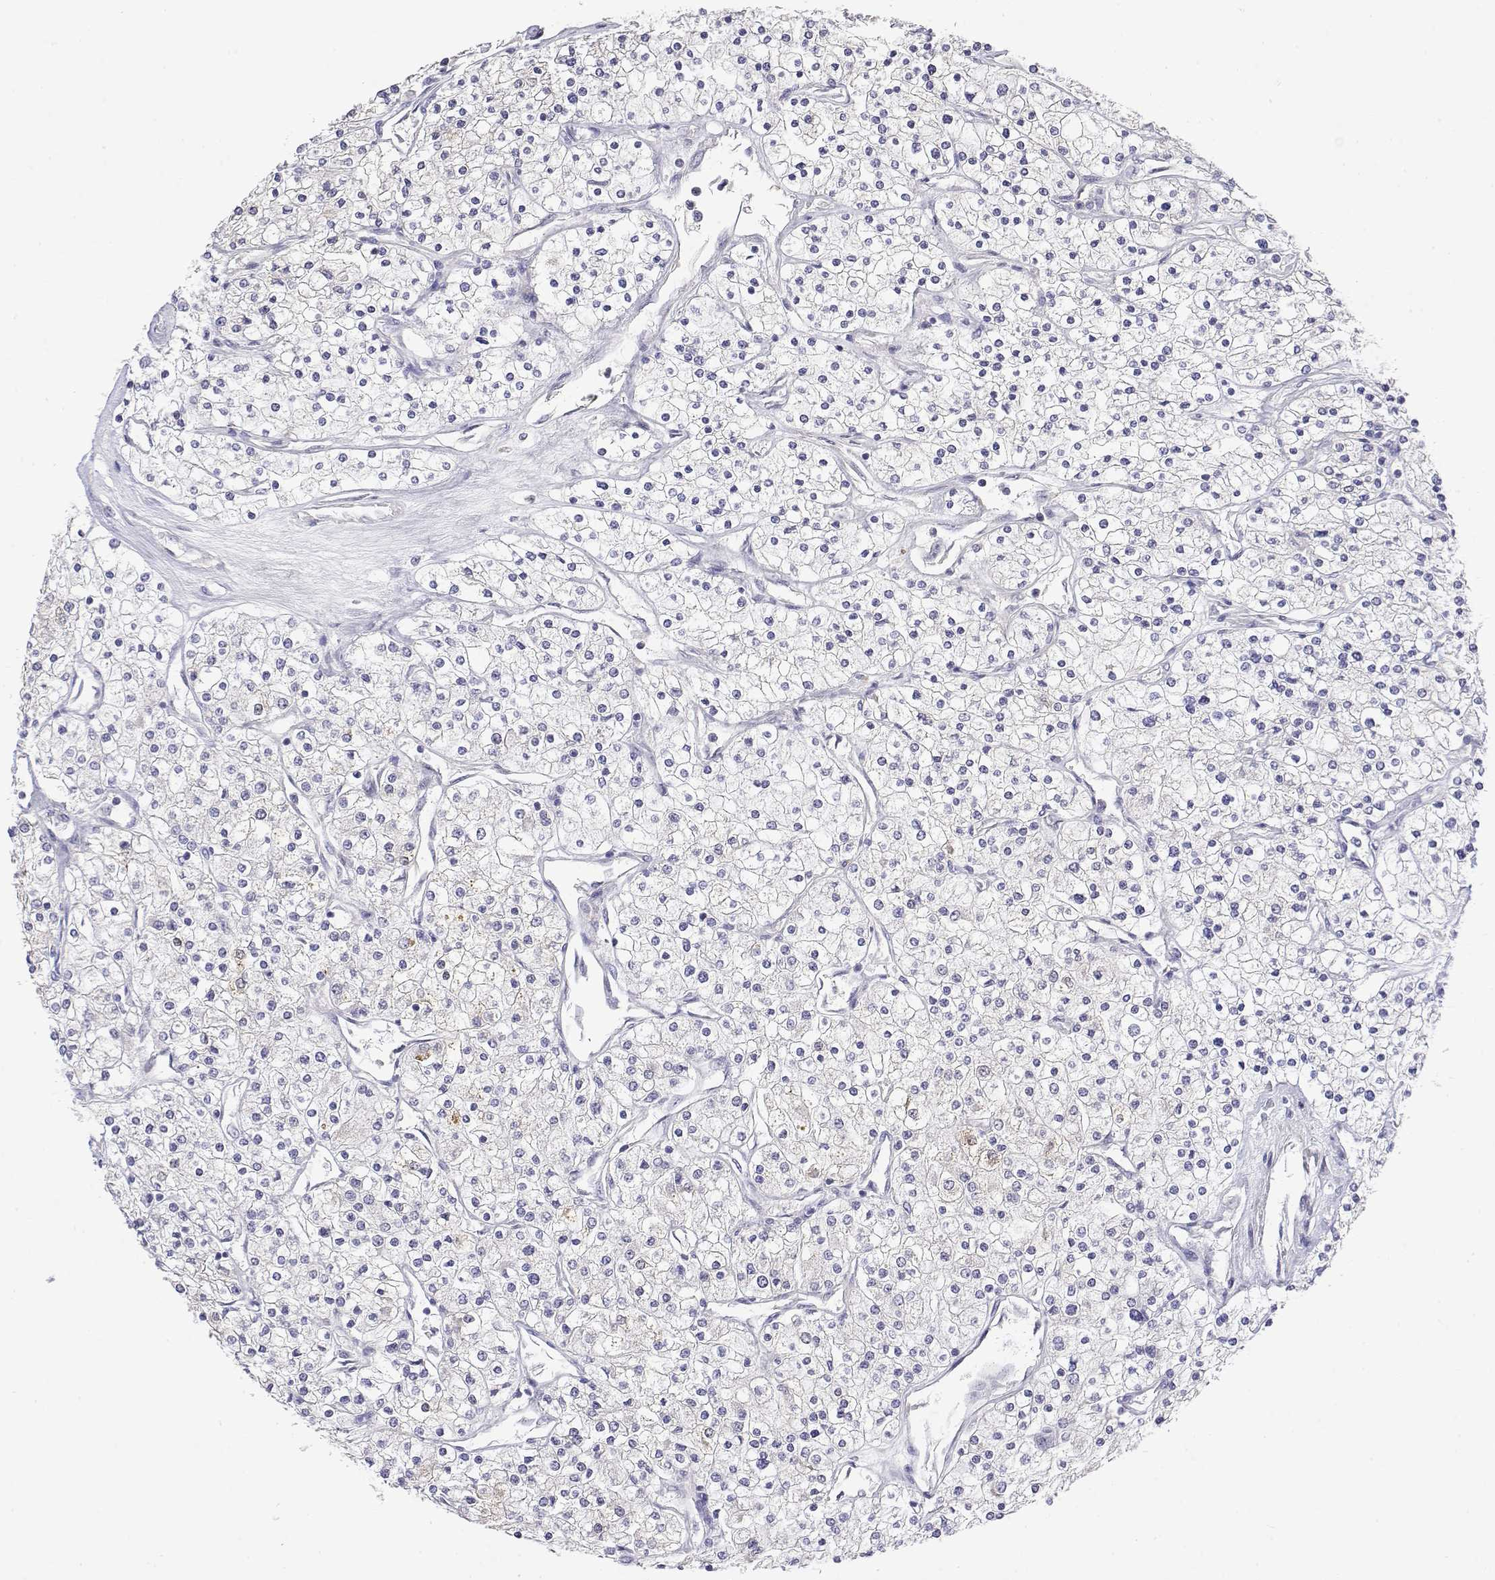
{"staining": {"intensity": "negative", "quantity": "none", "location": "none"}, "tissue": "renal cancer", "cell_type": "Tumor cells", "image_type": "cancer", "snomed": [{"axis": "morphology", "description": "Adenocarcinoma, NOS"}, {"axis": "topography", "description": "Kidney"}], "caption": "Tumor cells are negative for protein expression in human adenocarcinoma (renal).", "gene": "GGACT", "patient": {"sex": "male", "age": 80}}